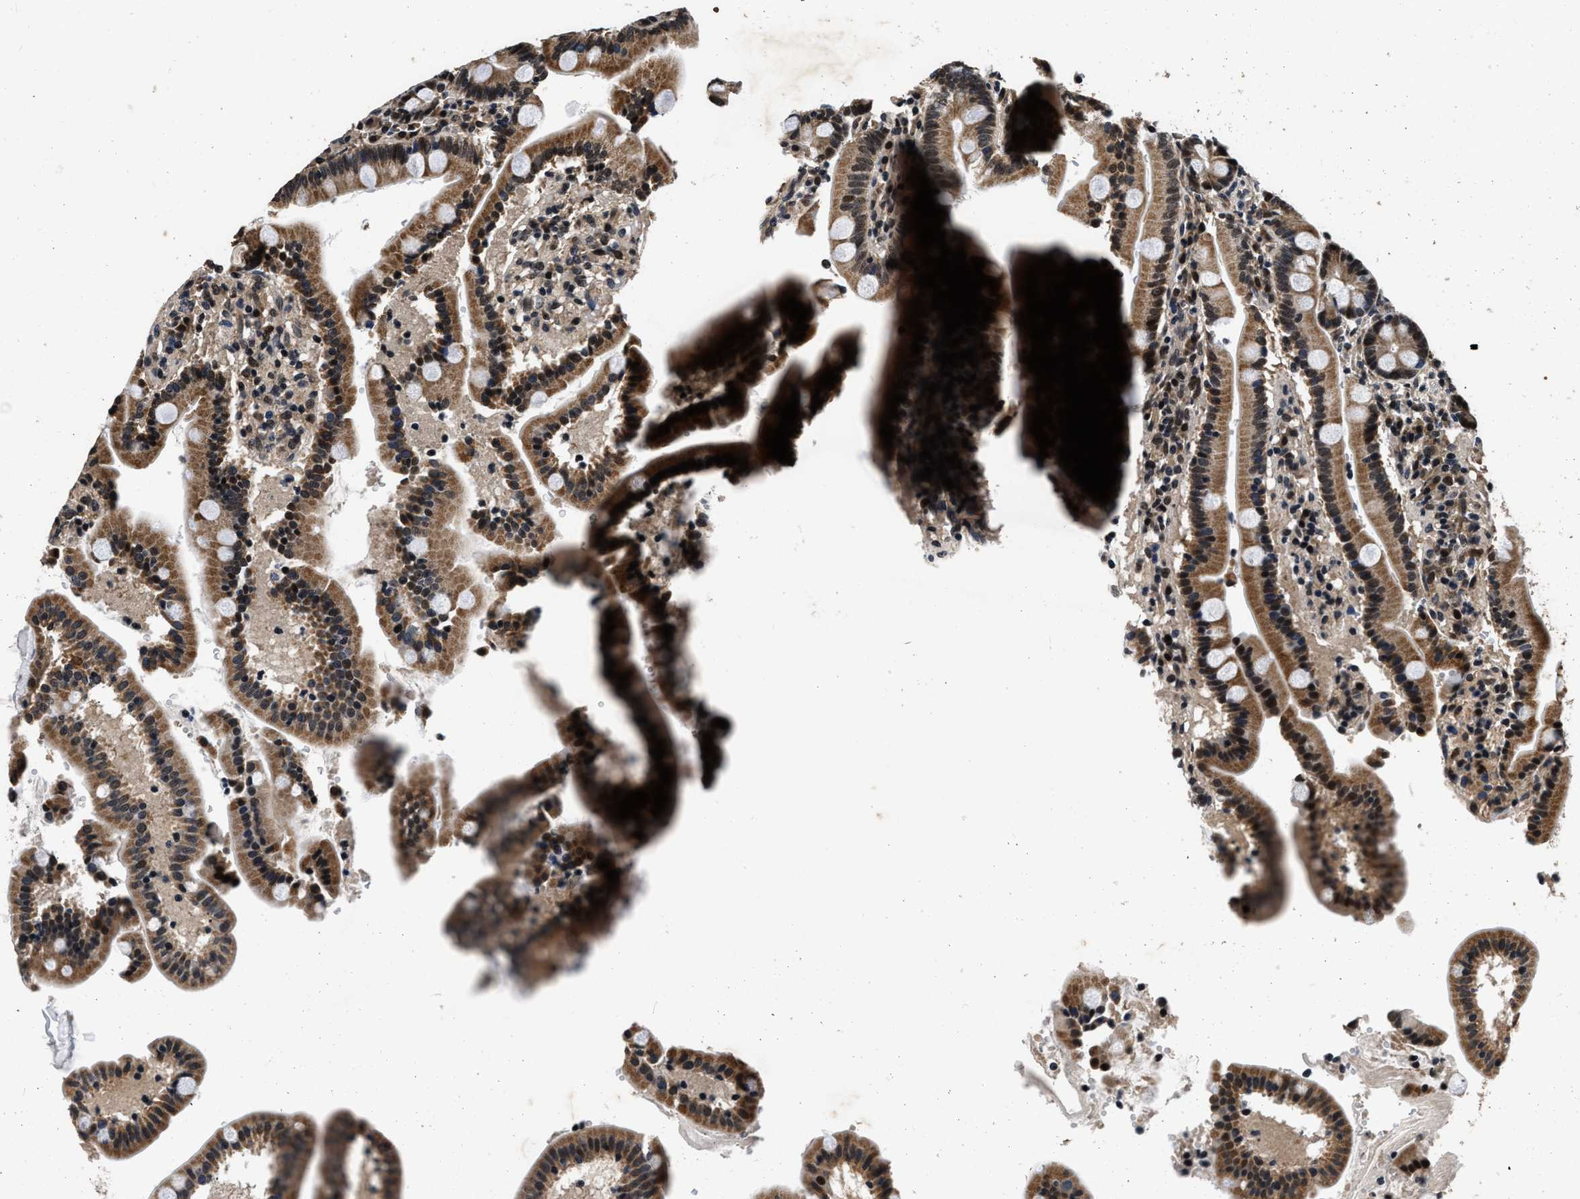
{"staining": {"intensity": "moderate", "quantity": ">75%", "location": "cytoplasmic/membranous,nuclear"}, "tissue": "duodenum", "cell_type": "Glandular cells", "image_type": "normal", "snomed": [{"axis": "morphology", "description": "Normal tissue, NOS"}, {"axis": "topography", "description": "Small intestine, NOS"}], "caption": "Human duodenum stained with a brown dye demonstrates moderate cytoplasmic/membranous,nuclear positive positivity in about >75% of glandular cells.", "gene": "CSTF1", "patient": {"sex": "female", "age": 71}}